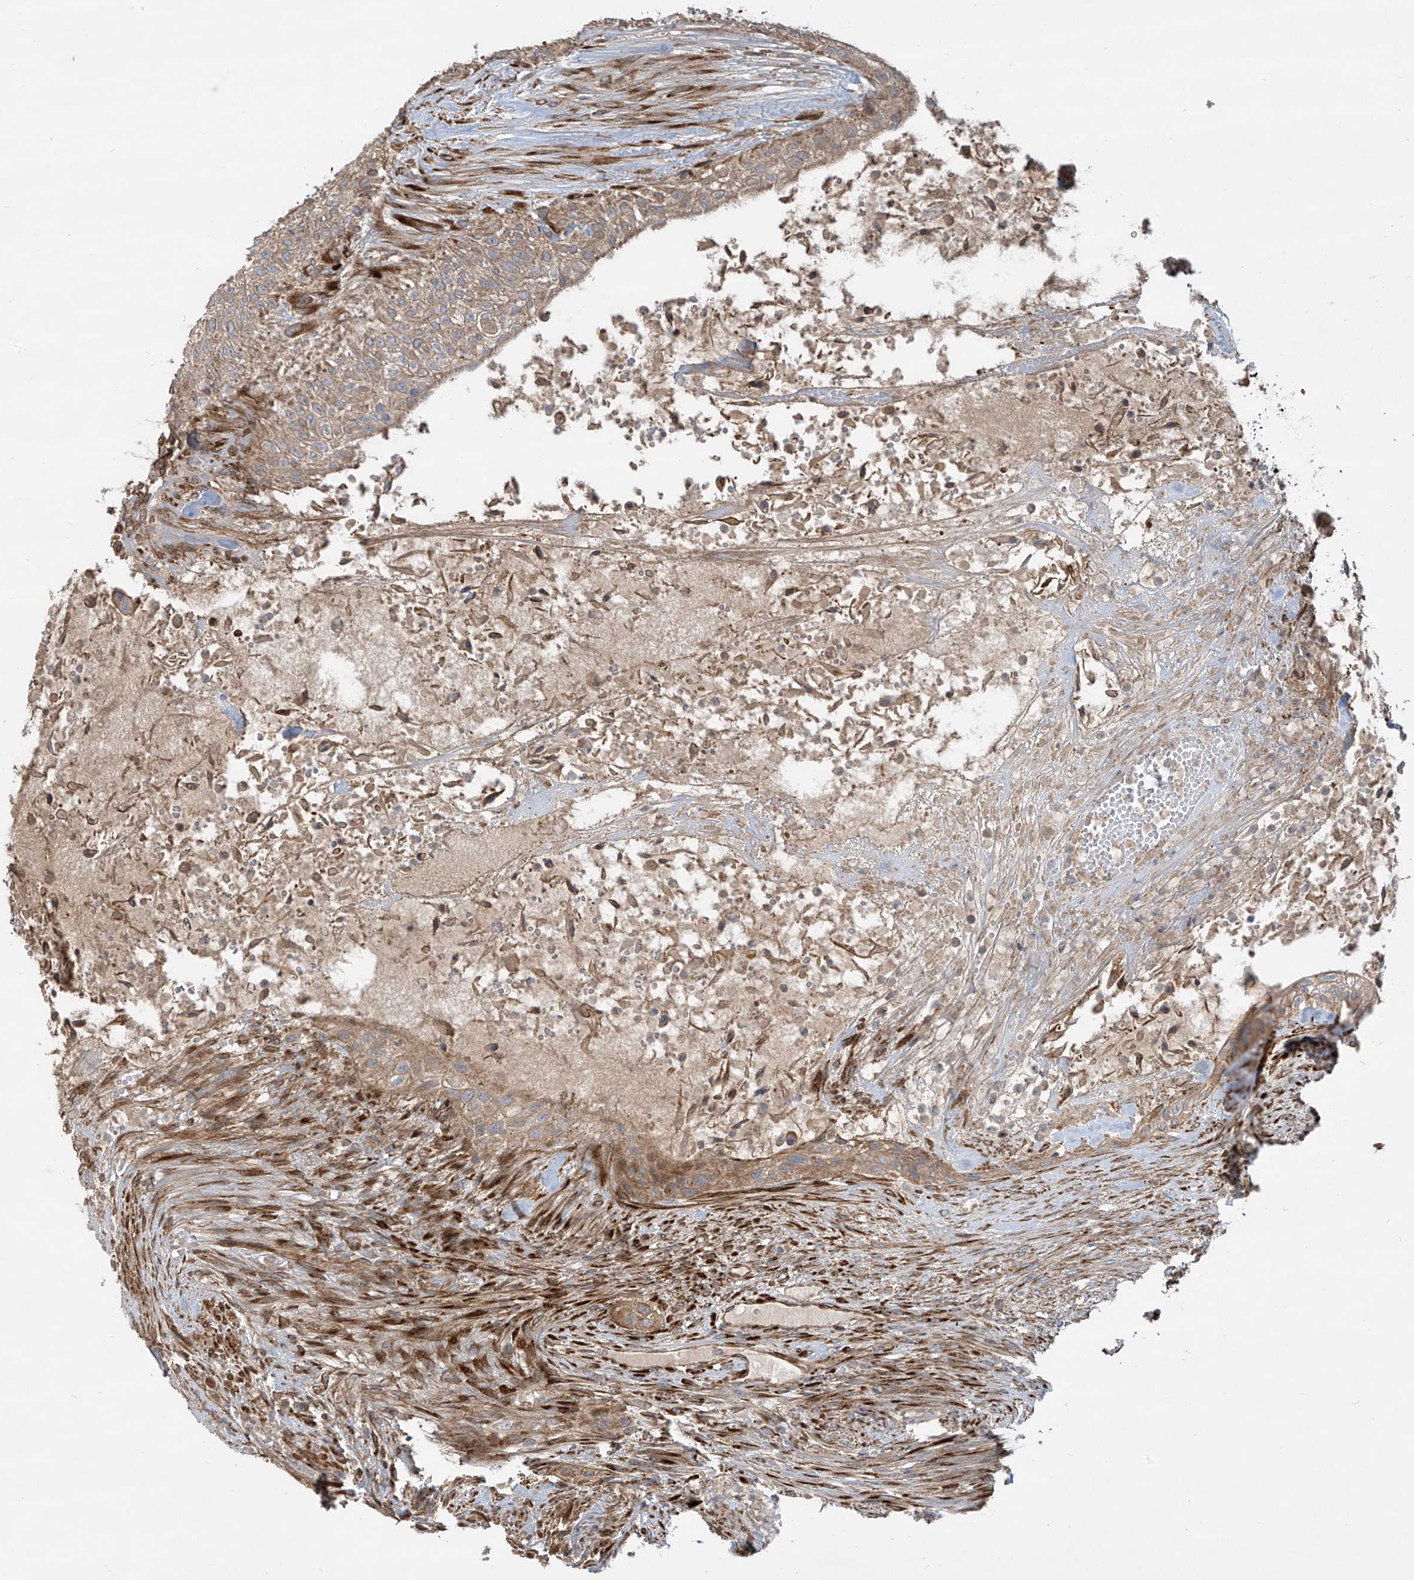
{"staining": {"intensity": "weak", "quantity": ">75%", "location": "cytoplasmic/membranous"}, "tissue": "urothelial cancer", "cell_type": "Tumor cells", "image_type": "cancer", "snomed": [{"axis": "morphology", "description": "Urothelial carcinoma, High grade"}, {"axis": "topography", "description": "Urinary bladder"}], "caption": "Protein positivity by immunohistochemistry exhibits weak cytoplasmic/membranous positivity in about >75% of tumor cells in urothelial cancer. The staining was performed using DAB to visualize the protein expression in brown, while the nuclei were stained in blue with hematoxylin (Magnification: 20x).", "gene": "DDIT4", "patient": {"sex": "male", "age": 35}}